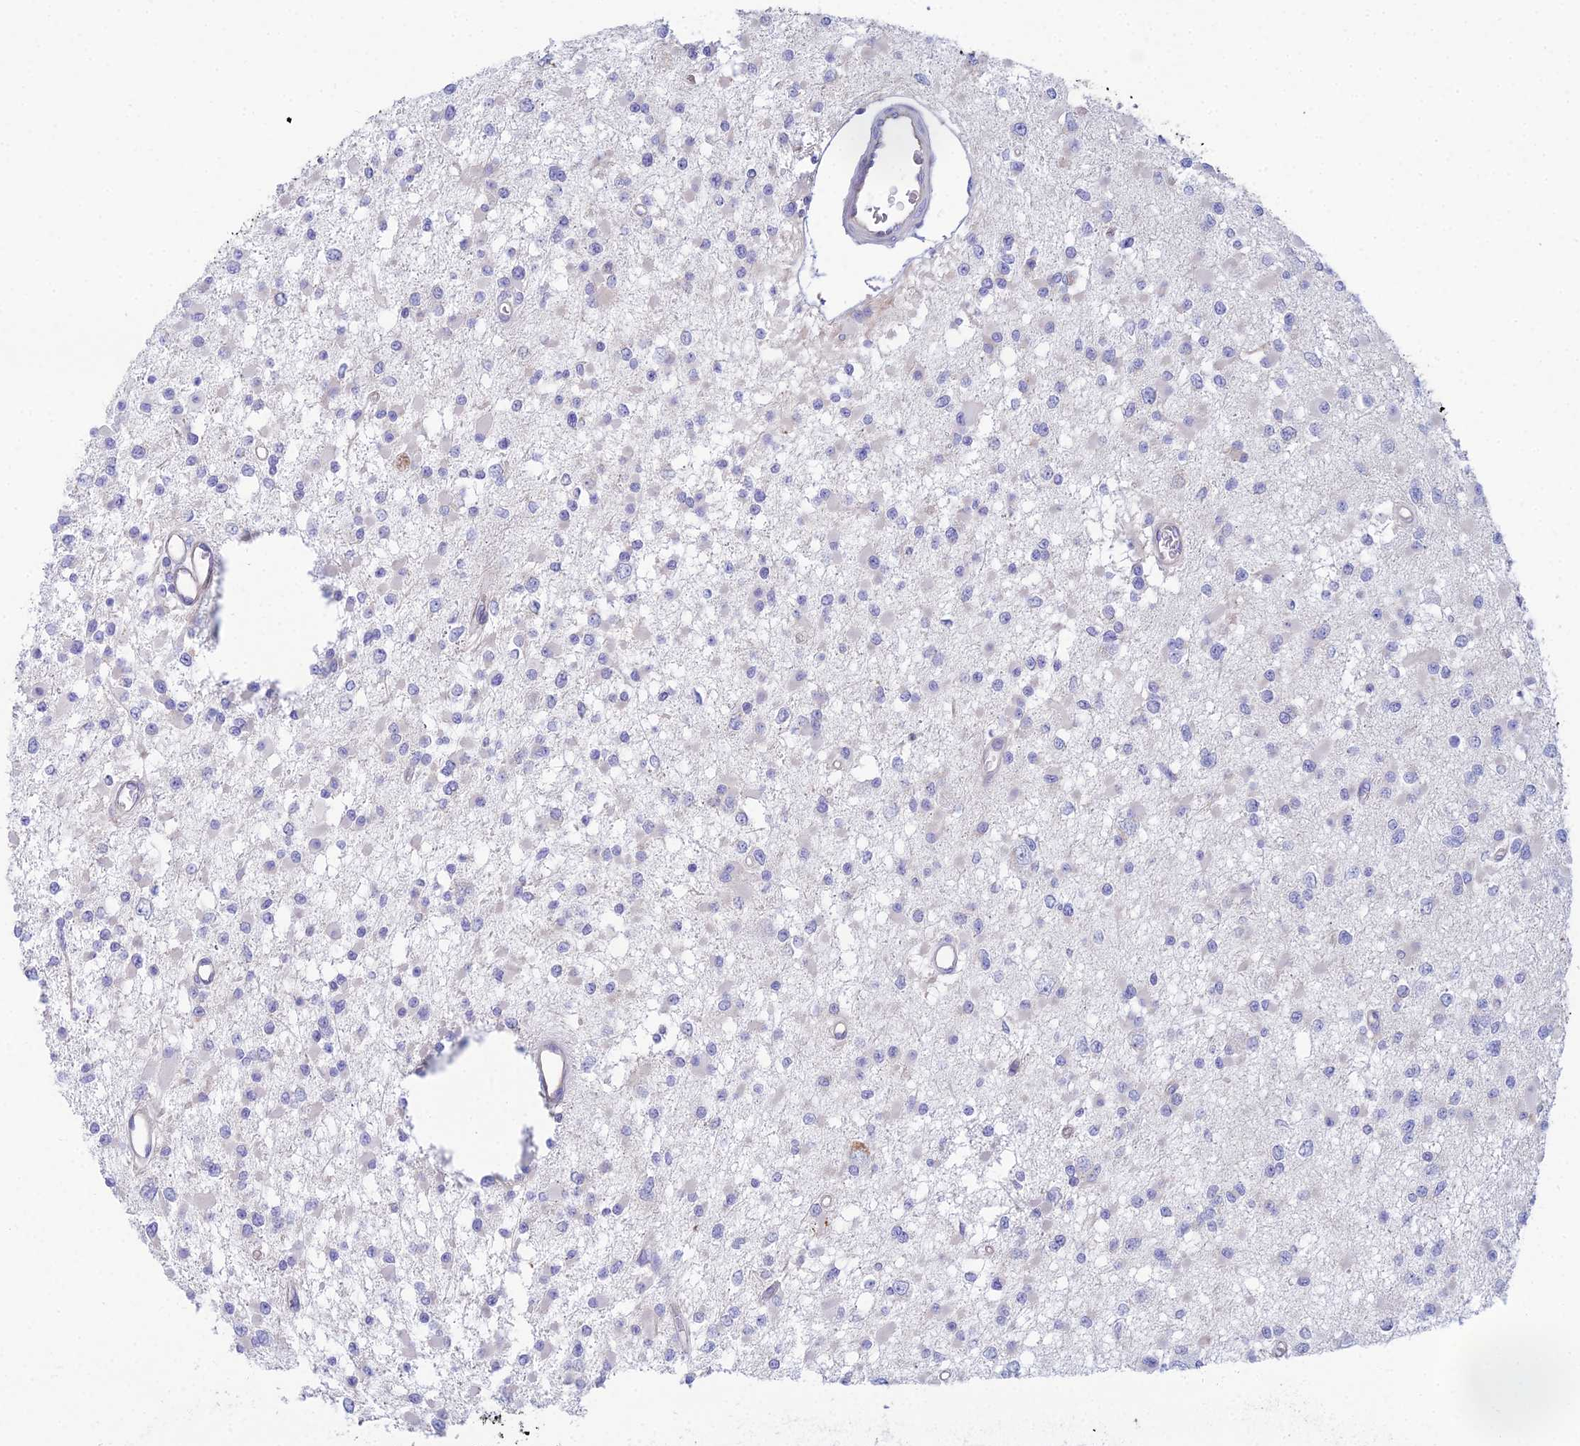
{"staining": {"intensity": "negative", "quantity": "none", "location": "none"}, "tissue": "glioma", "cell_type": "Tumor cells", "image_type": "cancer", "snomed": [{"axis": "morphology", "description": "Glioma, malignant, Low grade"}, {"axis": "topography", "description": "Brain"}], "caption": "A high-resolution photomicrograph shows IHC staining of malignant glioma (low-grade), which reveals no significant staining in tumor cells.", "gene": "ZNF564", "patient": {"sex": "female", "age": 22}}